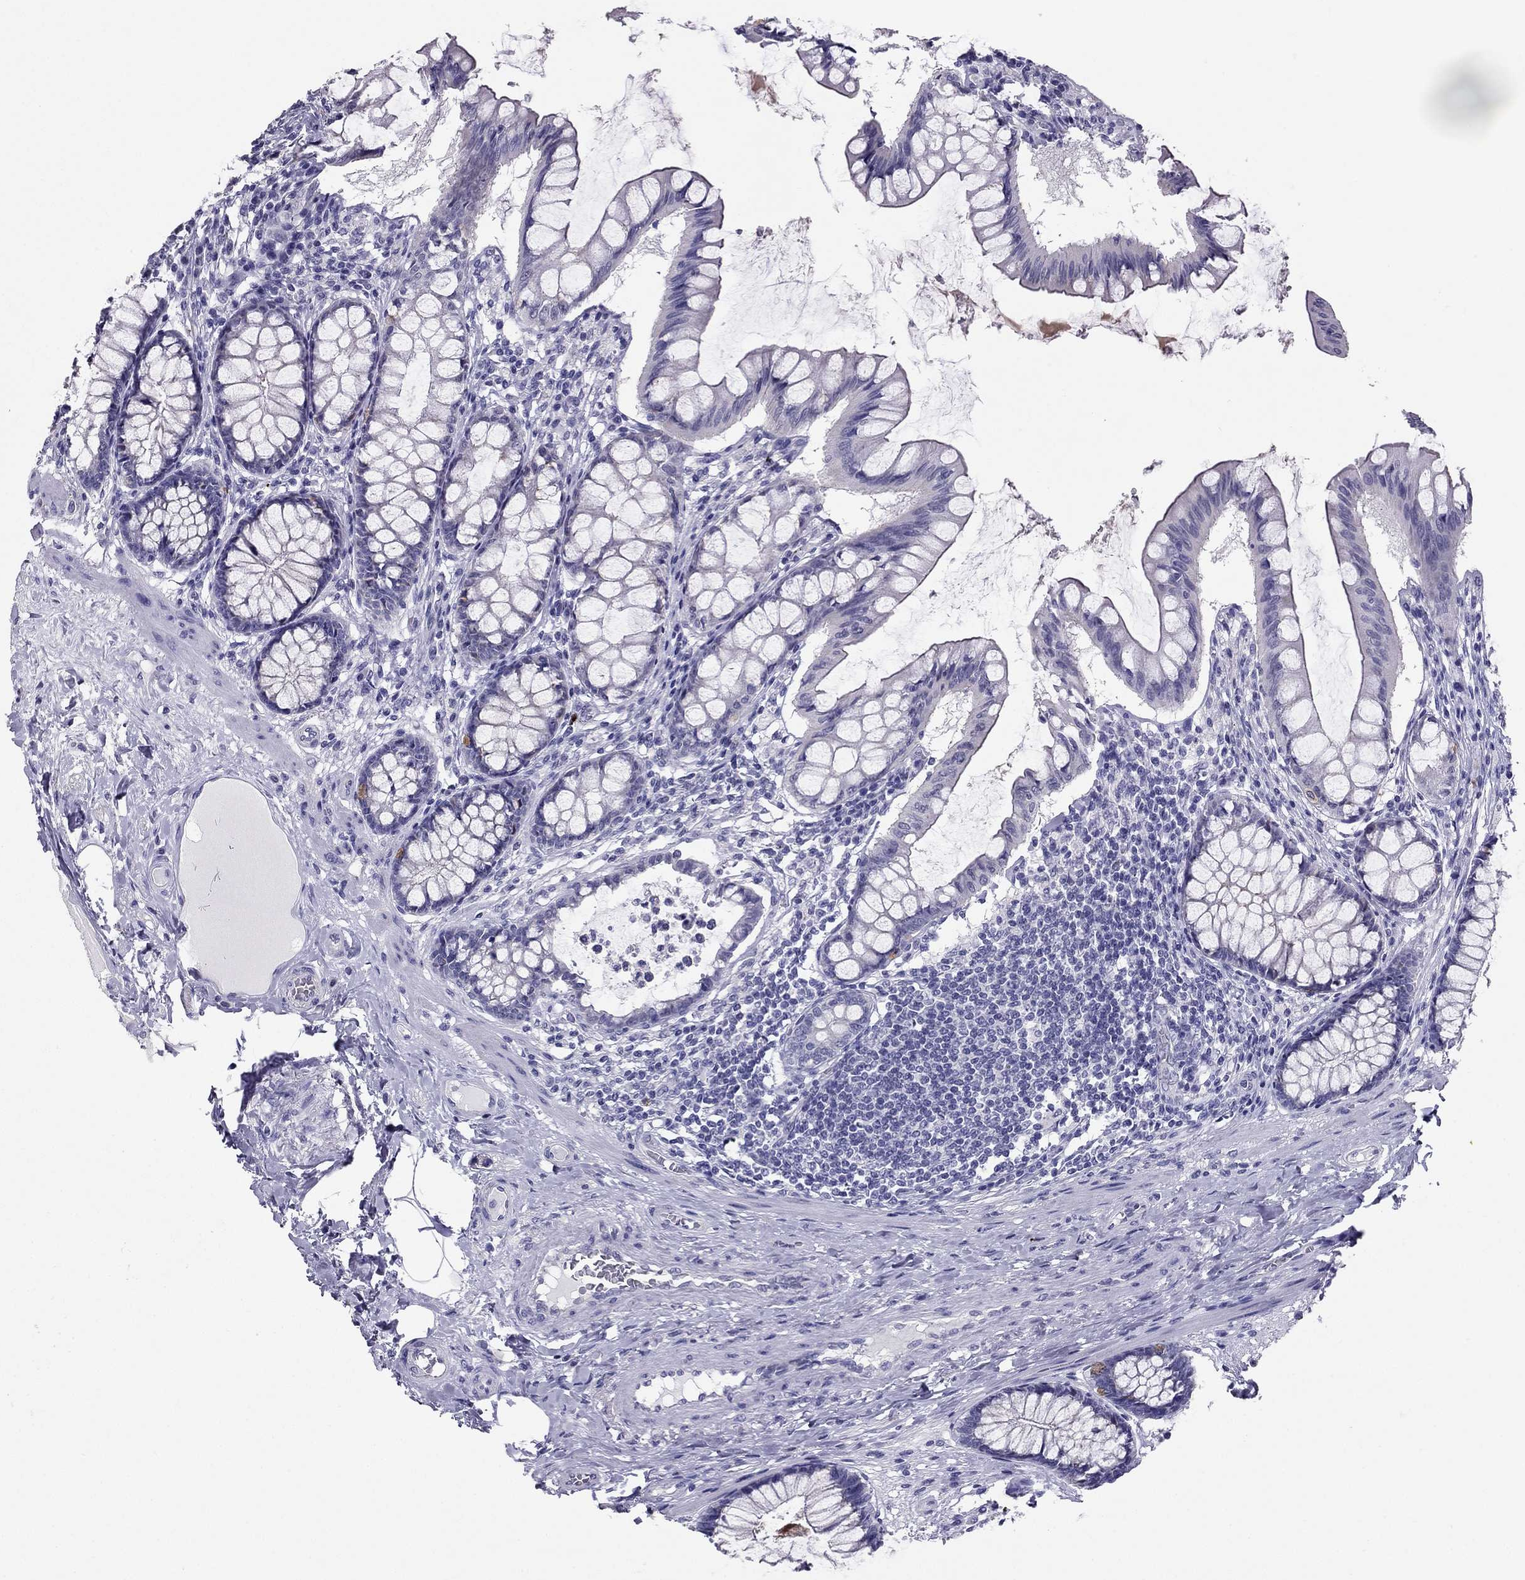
{"staining": {"intensity": "negative", "quantity": "none", "location": "none"}, "tissue": "colon", "cell_type": "Endothelial cells", "image_type": "normal", "snomed": [{"axis": "morphology", "description": "Normal tissue, NOS"}, {"axis": "topography", "description": "Colon"}], "caption": "The immunohistochemistry (IHC) image has no significant positivity in endothelial cells of colon. (DAB immunohistochemistry (IHC) with hematoxylin counter stain).", "gene": "PDE6A", "patient": {"sex": "female", "age": 65}}